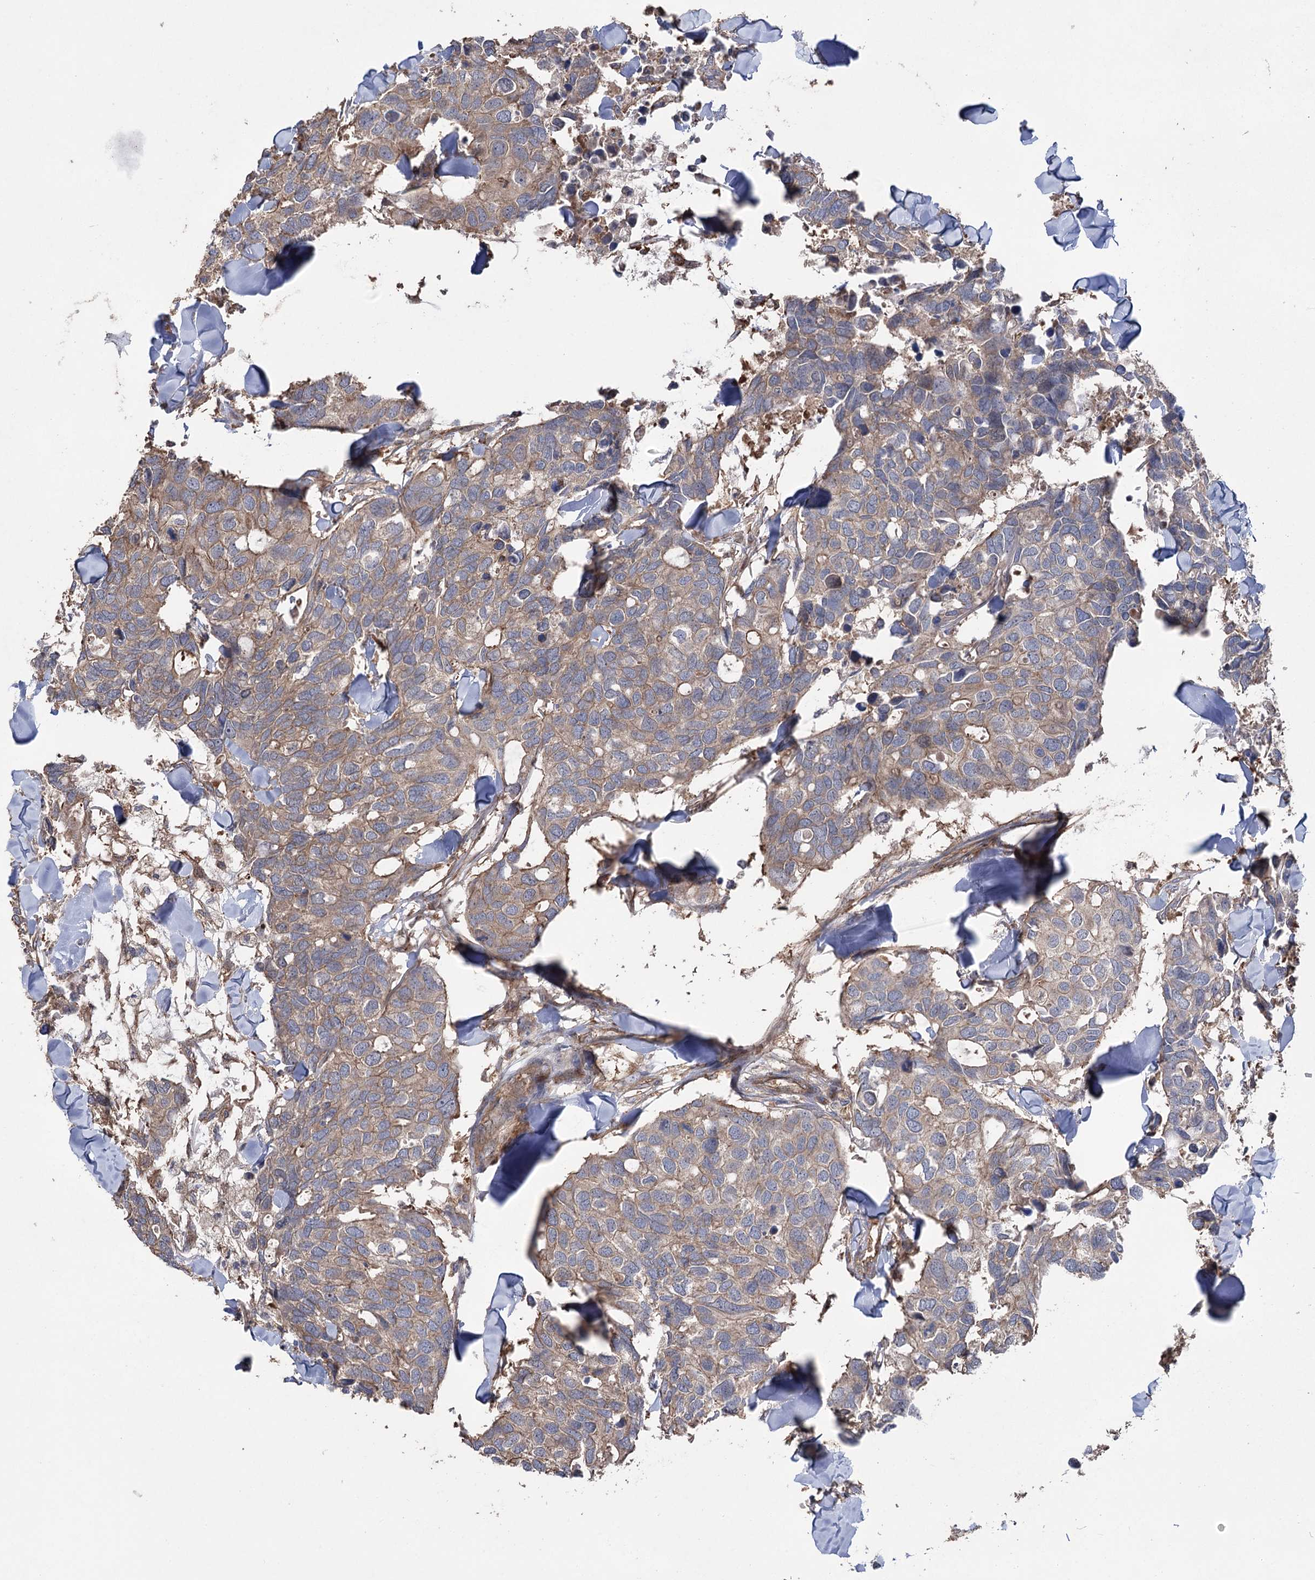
{"staining": {"intensity": "moderate", "quantity": ">75%", "location": "cytoplasmic/membranous"}, "tissue": "breast cancer", "cell_type": "Tumor cells", "image_type": "cancer", "snomed": [{"axis": "morphology", "description": "Duct carcinoma"}, {"axis": "topography", "description": "Breast"}], "caption": "Human breast infiltrating ductal carcinoma stained with a brown dye reveals moderate cytoplasmic/membranous positive positivity in approximately >75% of tumor cells.", "gene": "LARS2", "patient": {"sex": "female", "age": 83}}